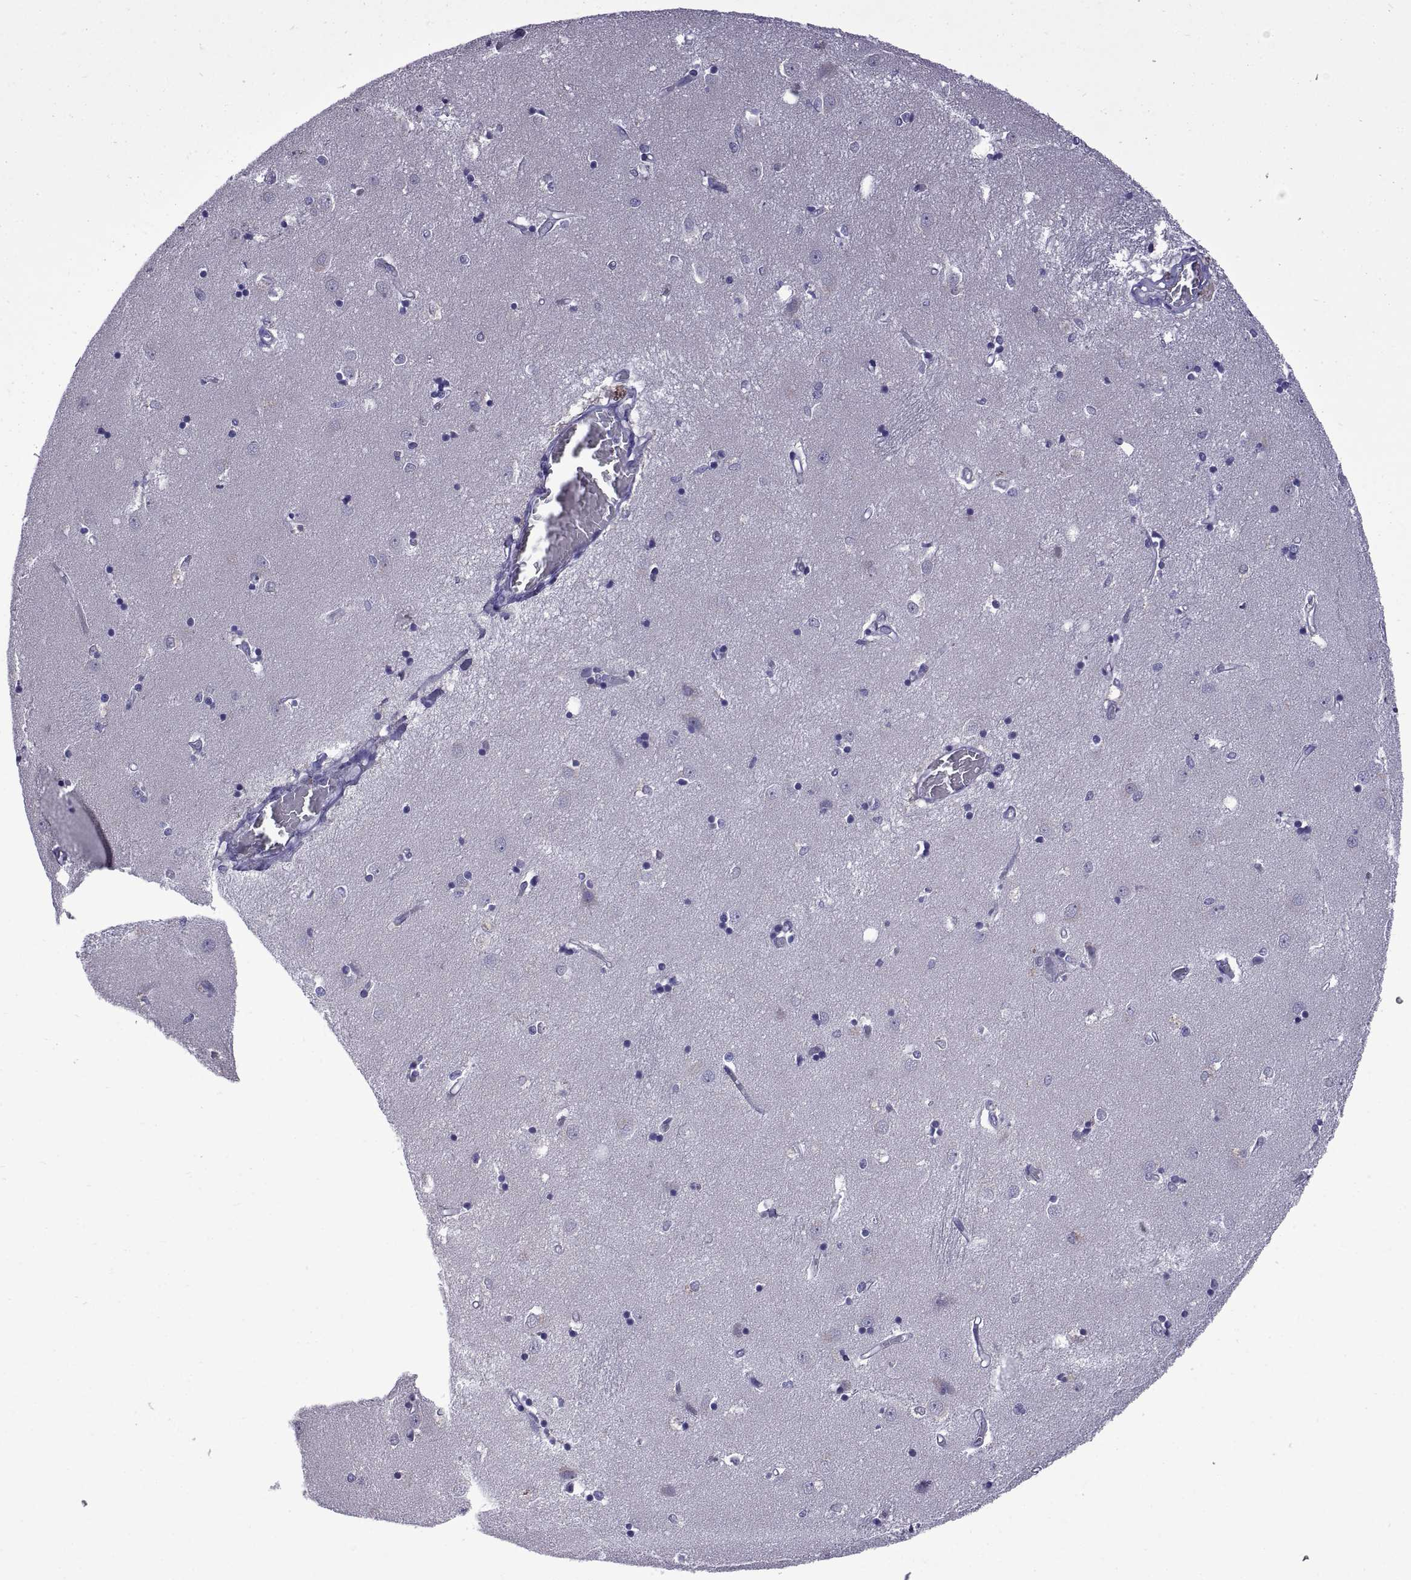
{"staining": {"intensity": "negative", "quantity": "none", "location": "none"}, "tissue": "caudate", "cell_type": "Glial cells", "image_type": "normal", "snomed": [{"axis": "morphology", "description": "Normal tissue, NOS"}, {"axis": "topography", "description": "Lateral ventricle wall"}], "caption": "Immunohistochemical staining of benign human caudate shows no significant positivity in glial cells.", "gene": "SPDYE10", "patient": {"sex": "male", "age": 54}}